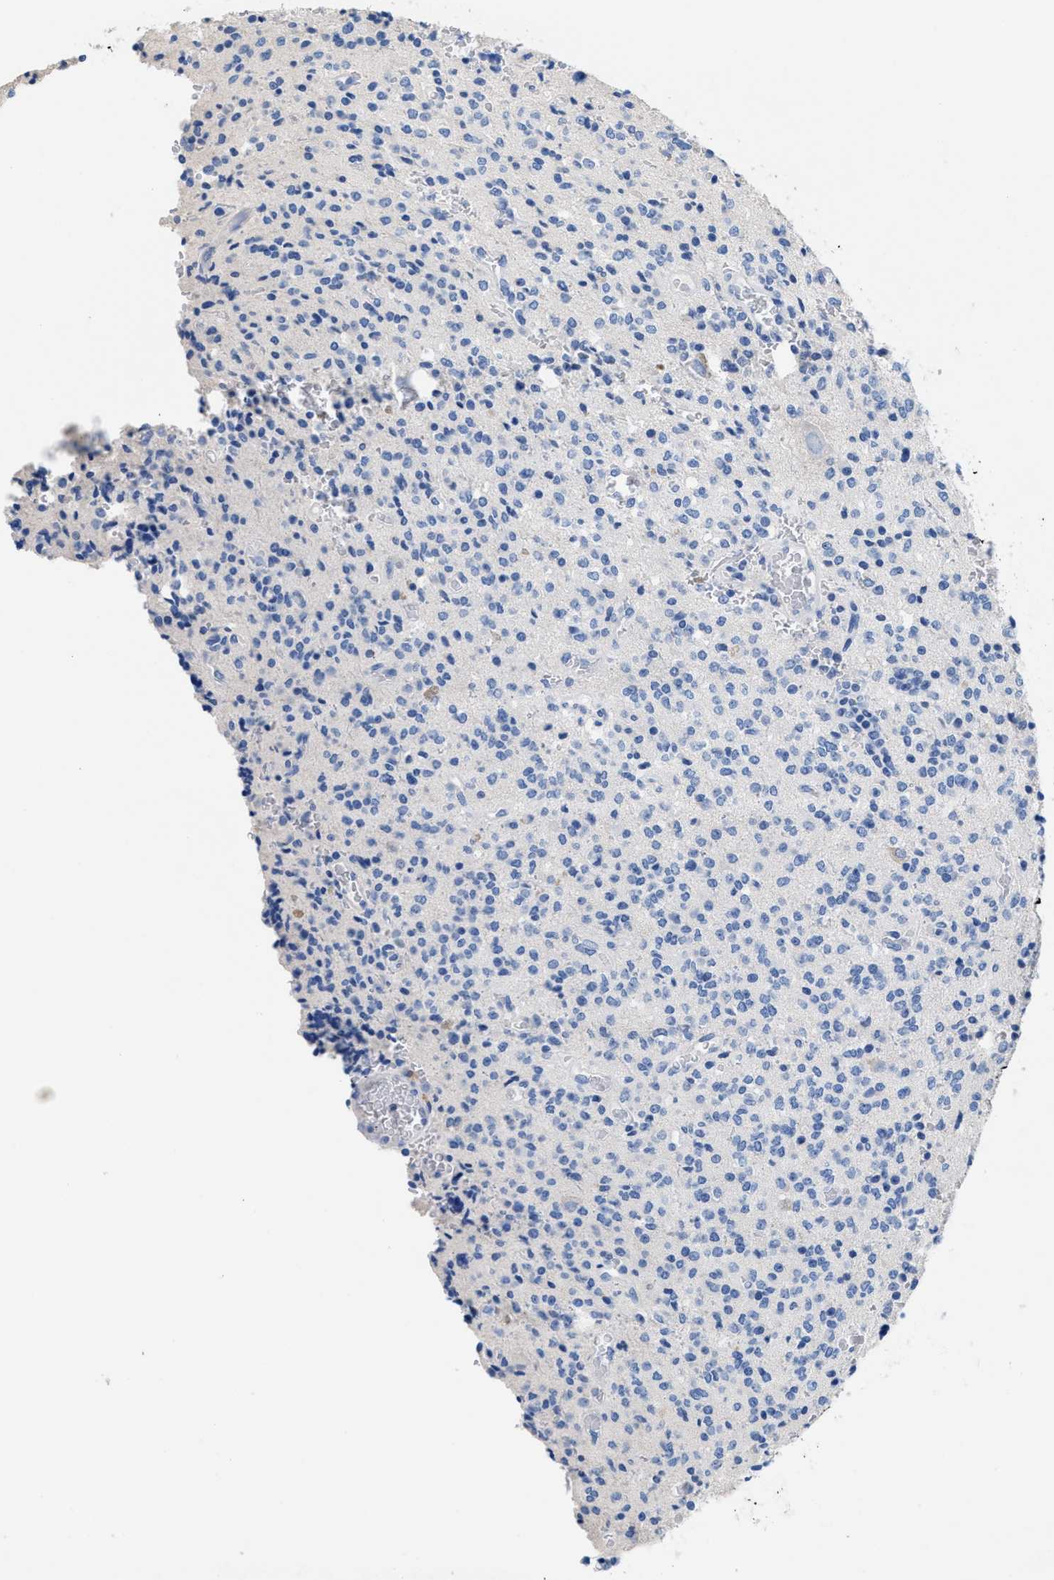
{"staining": {"intensity": "negative", "quantity": "none", "location": "none"}, "tissue": "glioma", "cell_type": "Tumor cells", "image_type": "cancer", "snomed": [{"axis": "morphology", "description": "Glioma, malignant, High grade"}, {"axis": "topography", "description": "Brain"}], "caption": "Tumor cells are negative for brown protein staining in glioma.", "gene": "SLFN13", "patient": {"sex": "male", "age": 34}}